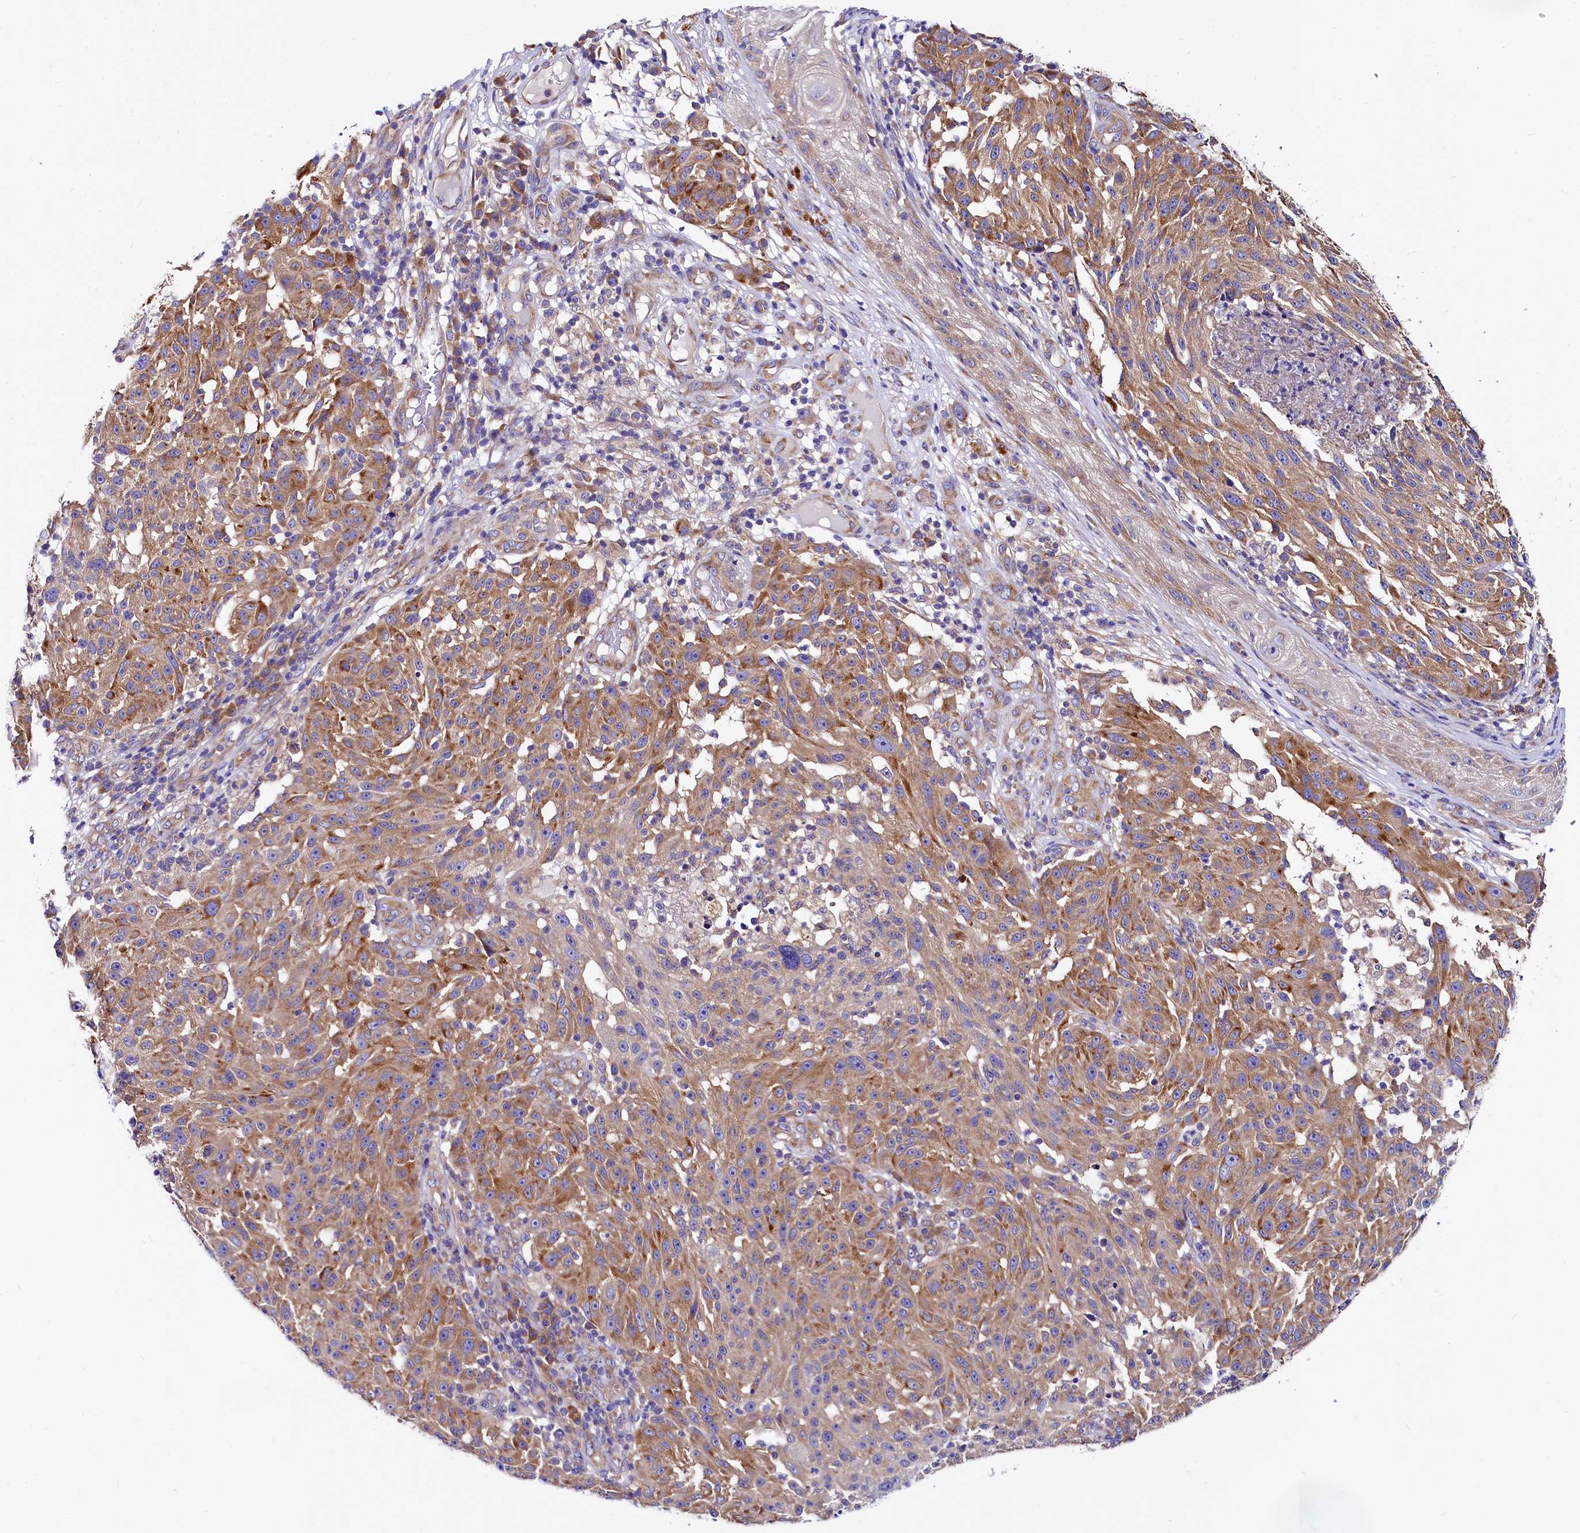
{"staining": {"intensity": "moderate", "quantity": ">75%", "location": "cytoplasmic/membranous"}, "tissue": "melanoma", "cell_type": "Tumor cells", "image_type": "cancer", "snomed": [{"axis": "morphology", "description": "Malignant melanoma, NOS"}, {"axis": "topography", "description": "Skin"}], "caption": "The immunohistochemical stain highlights moderate cytoplasmic/membranous staining in tumor cells of malignant melanoma tissue.", "gene": "QARS1", "patient": {"sex": "male", "age": 53}}